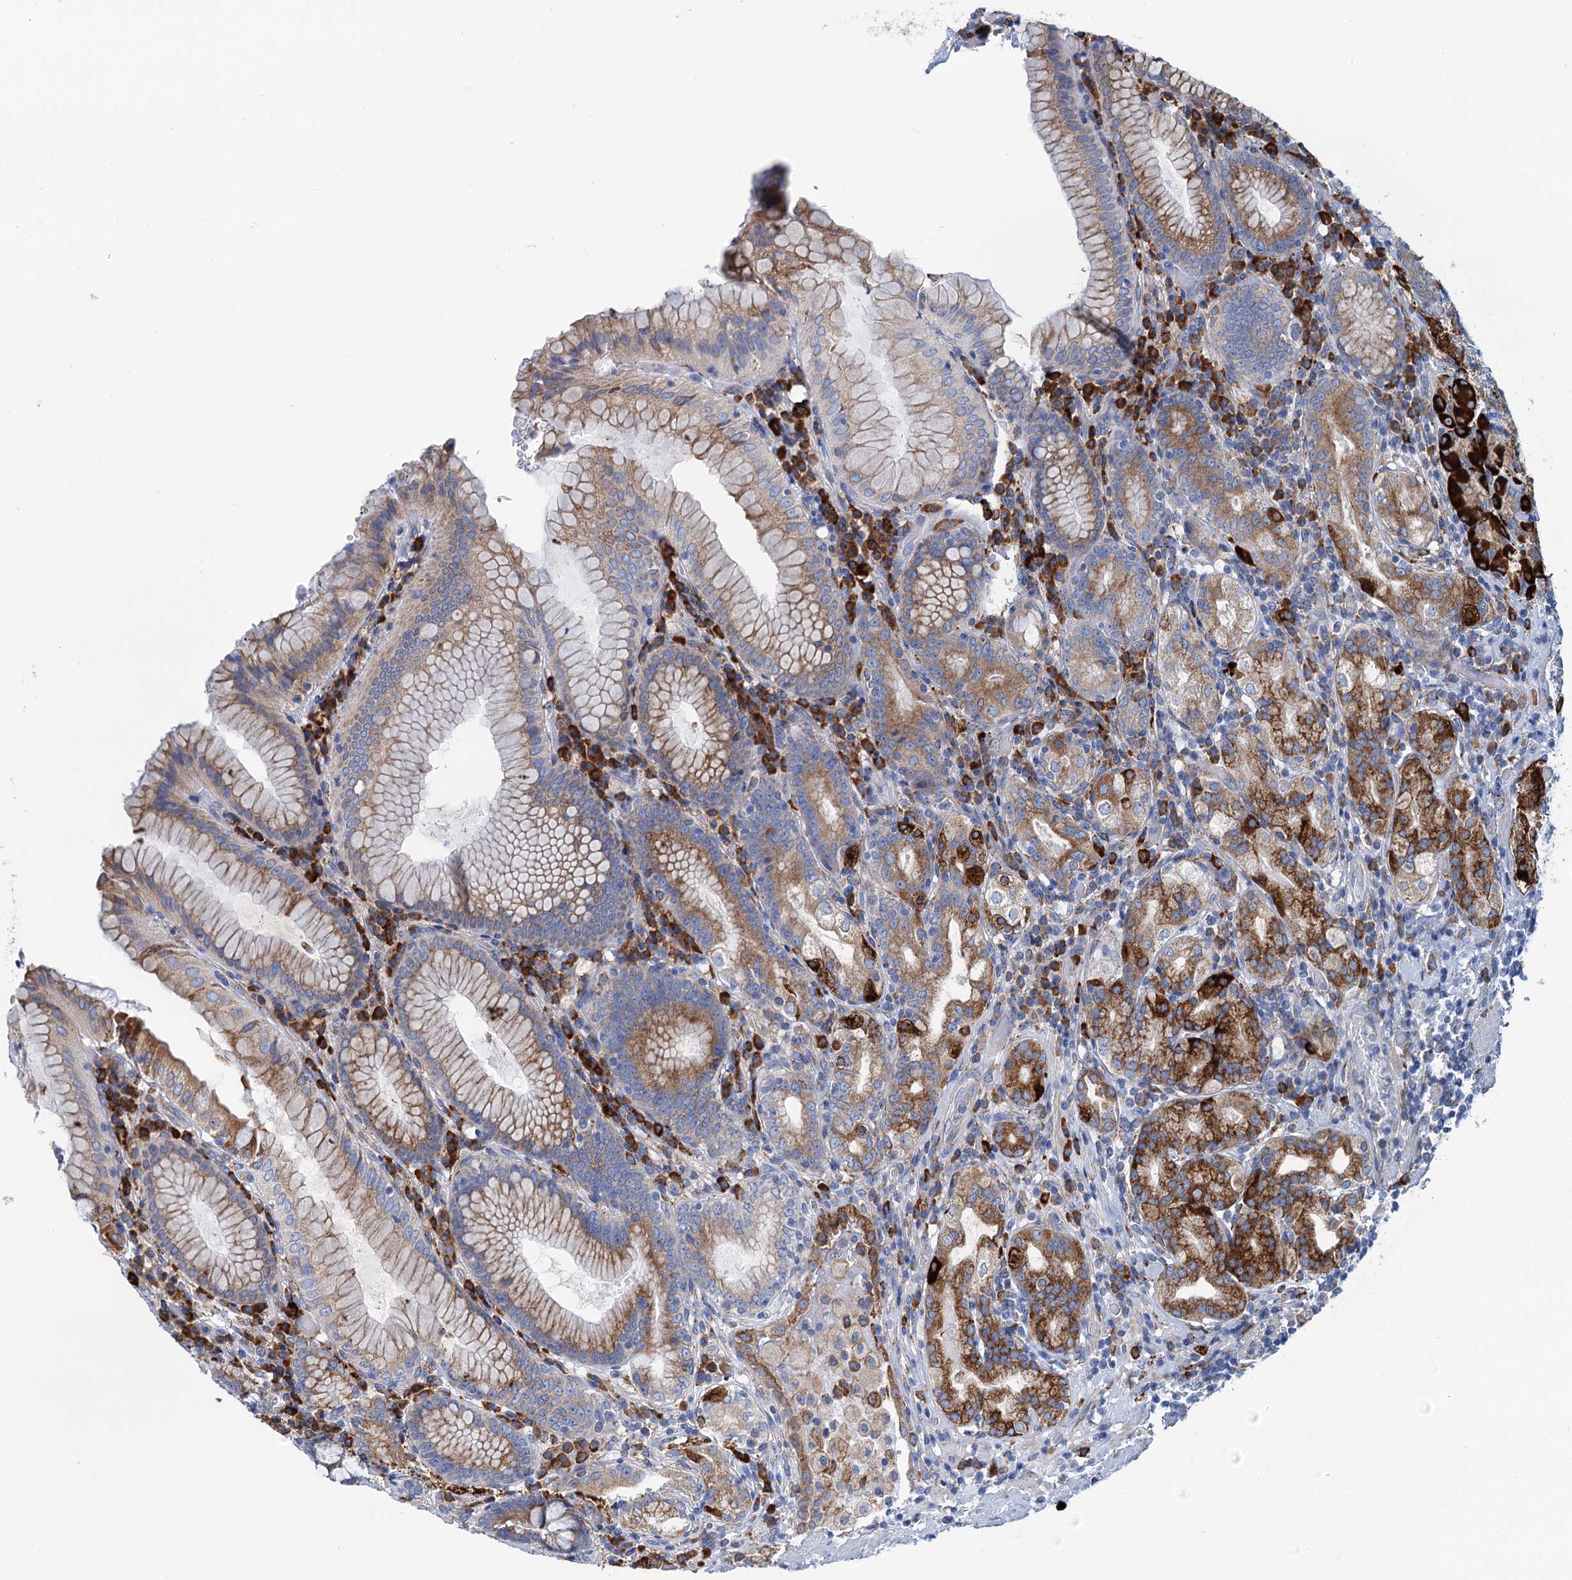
{"staining": {"intensity": "moderate", "quantity": ">75%", "location": "cytoplasmic/membranous"}, "tissue": "stomach", "cell_type": "Glandular cells", "image_type": "normal", "snomed": [{"axis": "morphology", "description": "Normal tissue, NOS"}, {"axis": "topography", "description": "Stomach, upper"}, {"axis": "topography", "description": "Stomach, lower"}], "caption": "Normal stomach exhibits moderate cytoplasmic/membranous staining in approximately >75% of glandular cells.", "gene": "SHE", "patient": {"sex": "female", "age": 76}}